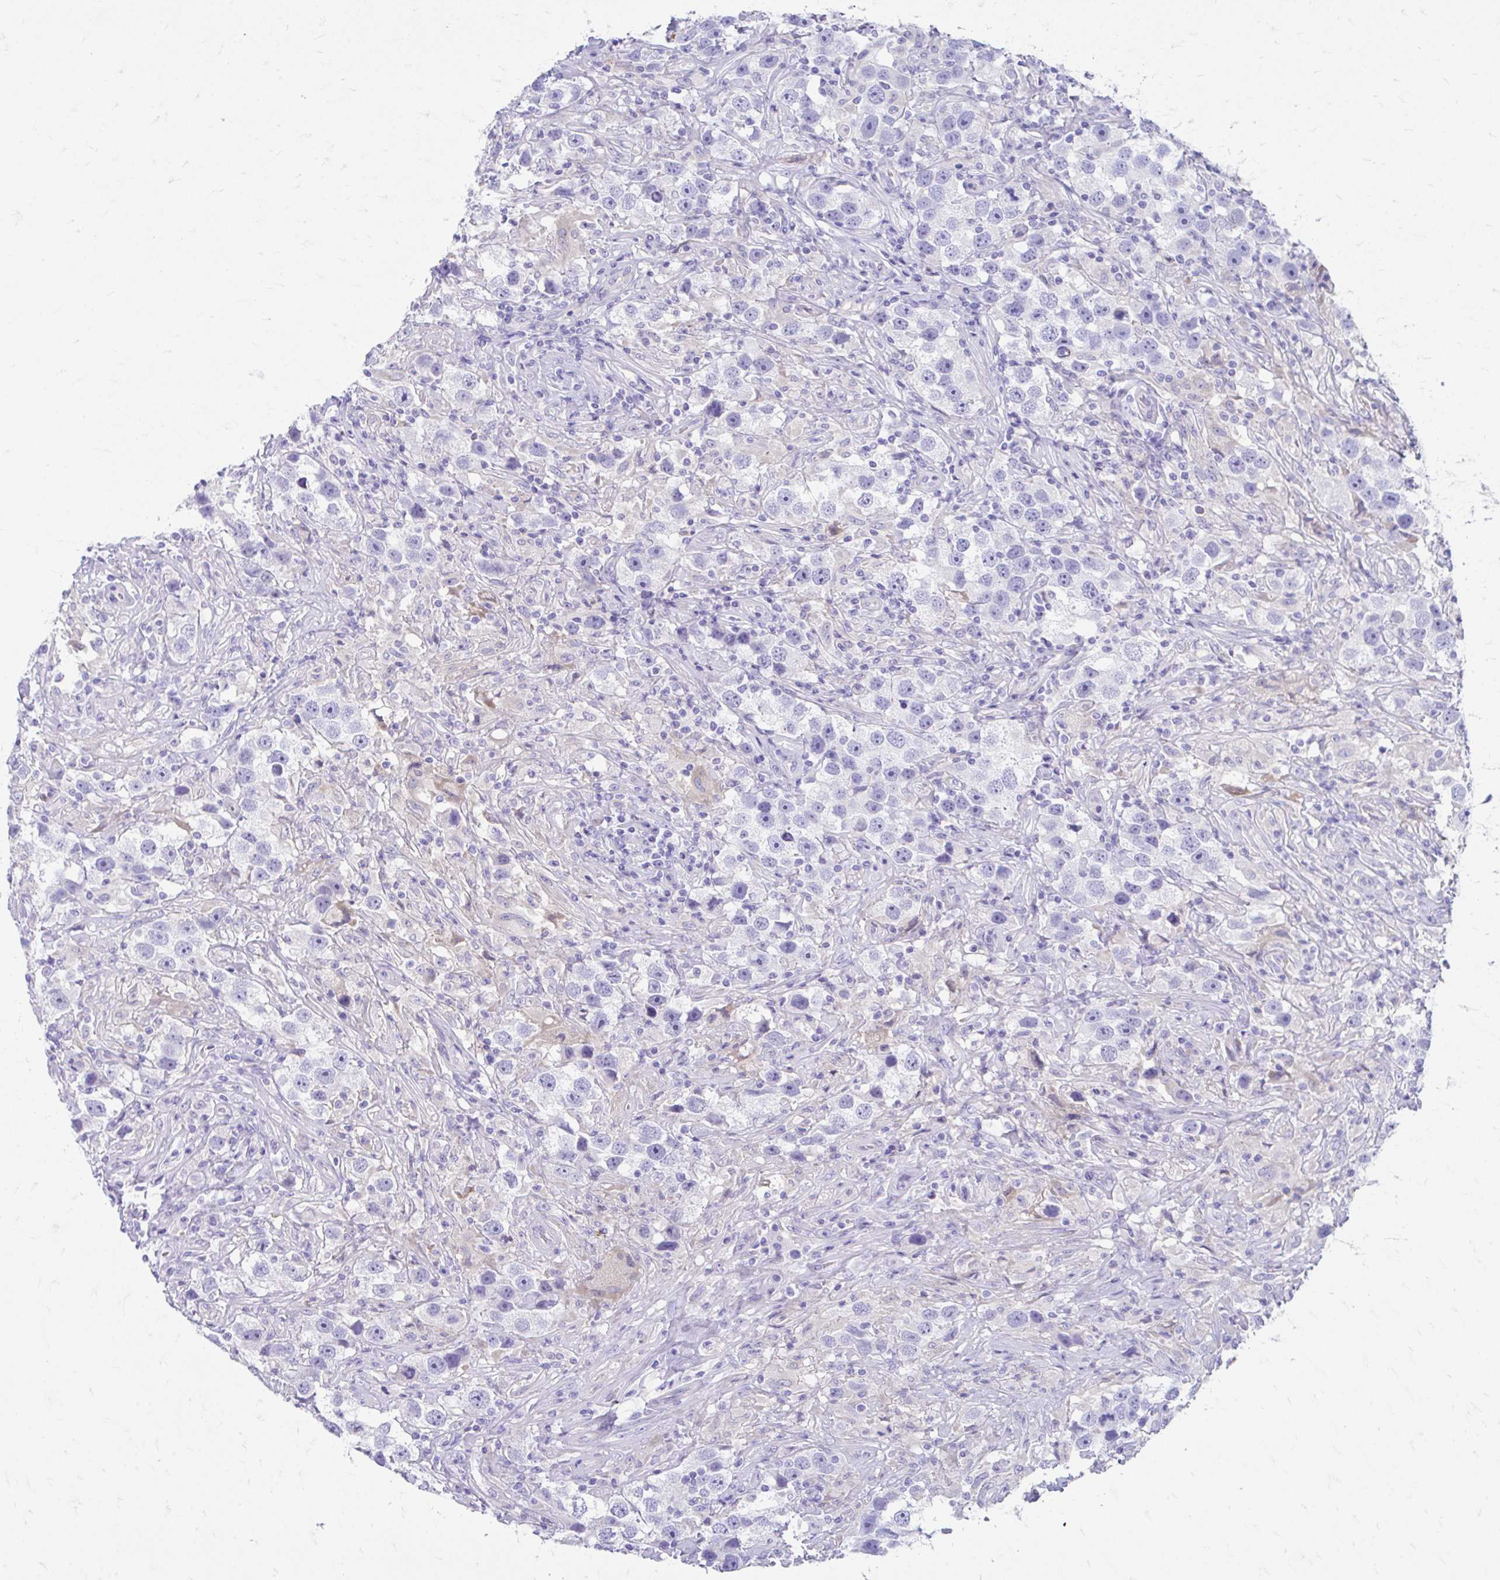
{"staining": {"intensity": "negative", "quantity": "none", "location": "none"}, "tissue": "testis cancer", "cell_type": "Tumor cells", "image_type": "cancer", "snomed": [{"axis": "morphology", "description": "Seminoma, NOS"}, {"axis": "topography", "description": "Testis"}], "caption": "DAB (3,3'-diaminobenzidine) immunohistochemical staining of testis cancer shows no significant staining in tumor cells. (IHC, brightfield microscopy, high magnification).", "gene": "KRIT1", "patient": {"sex": "male", "age": 49}}